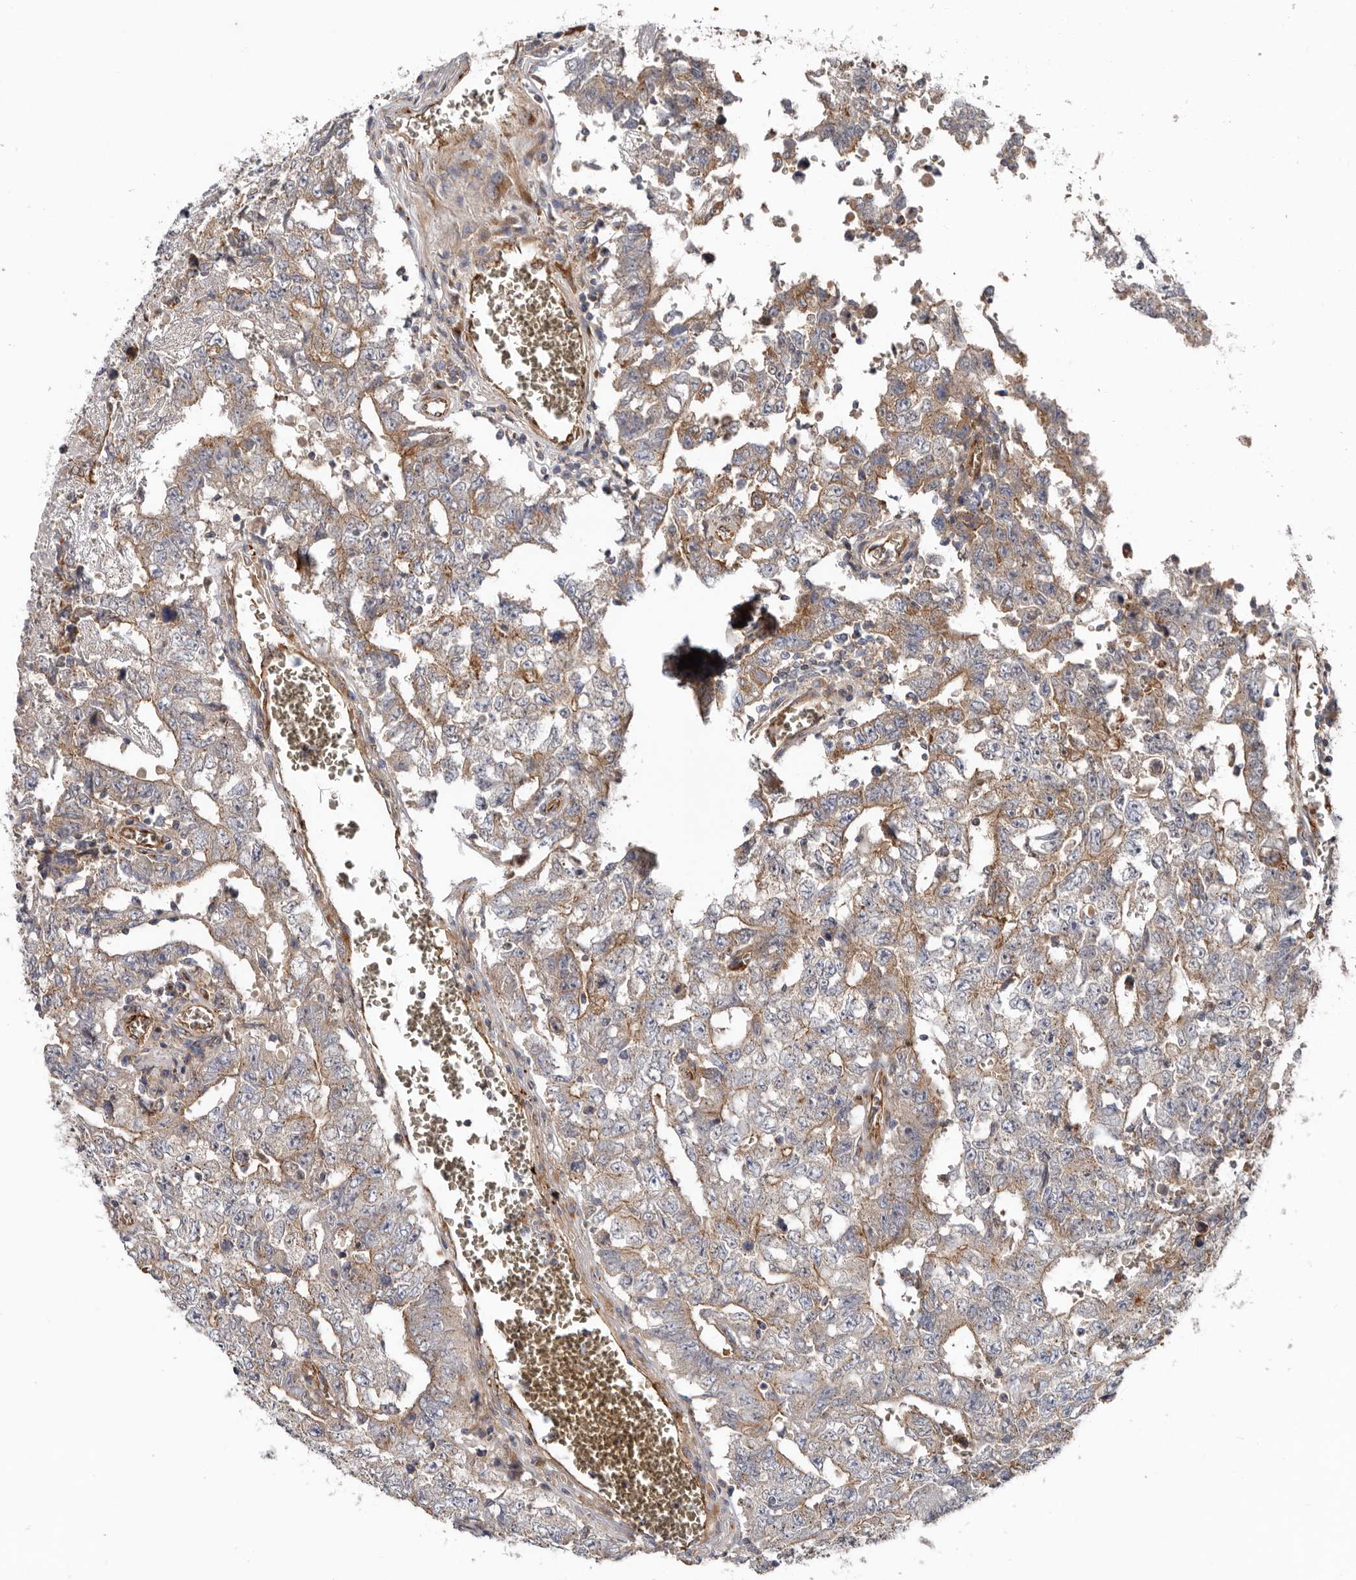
{"staining": {"intensity": "moderate", "quantity": "25%-75%", "location": "cytoplasmic/membranous"}, "tissue": "testis cancer", "cell_type": "Tumor cells", "image_type": "cancer", "snomed": [{"axis": "morphology", "description": "Carcinoma, Embryonal, NOS"}, {"axis": "topography", "description": "Testis"}], "caption": "A micrograph showing moderate cytoplasmic/membranous expression in approximately 25%-75% of tumor cells in testis cancer, as visualized by brown immunohistochemical staining.", "gene": "LUZP1", "patient": {"sex": "male", "age": 26}}